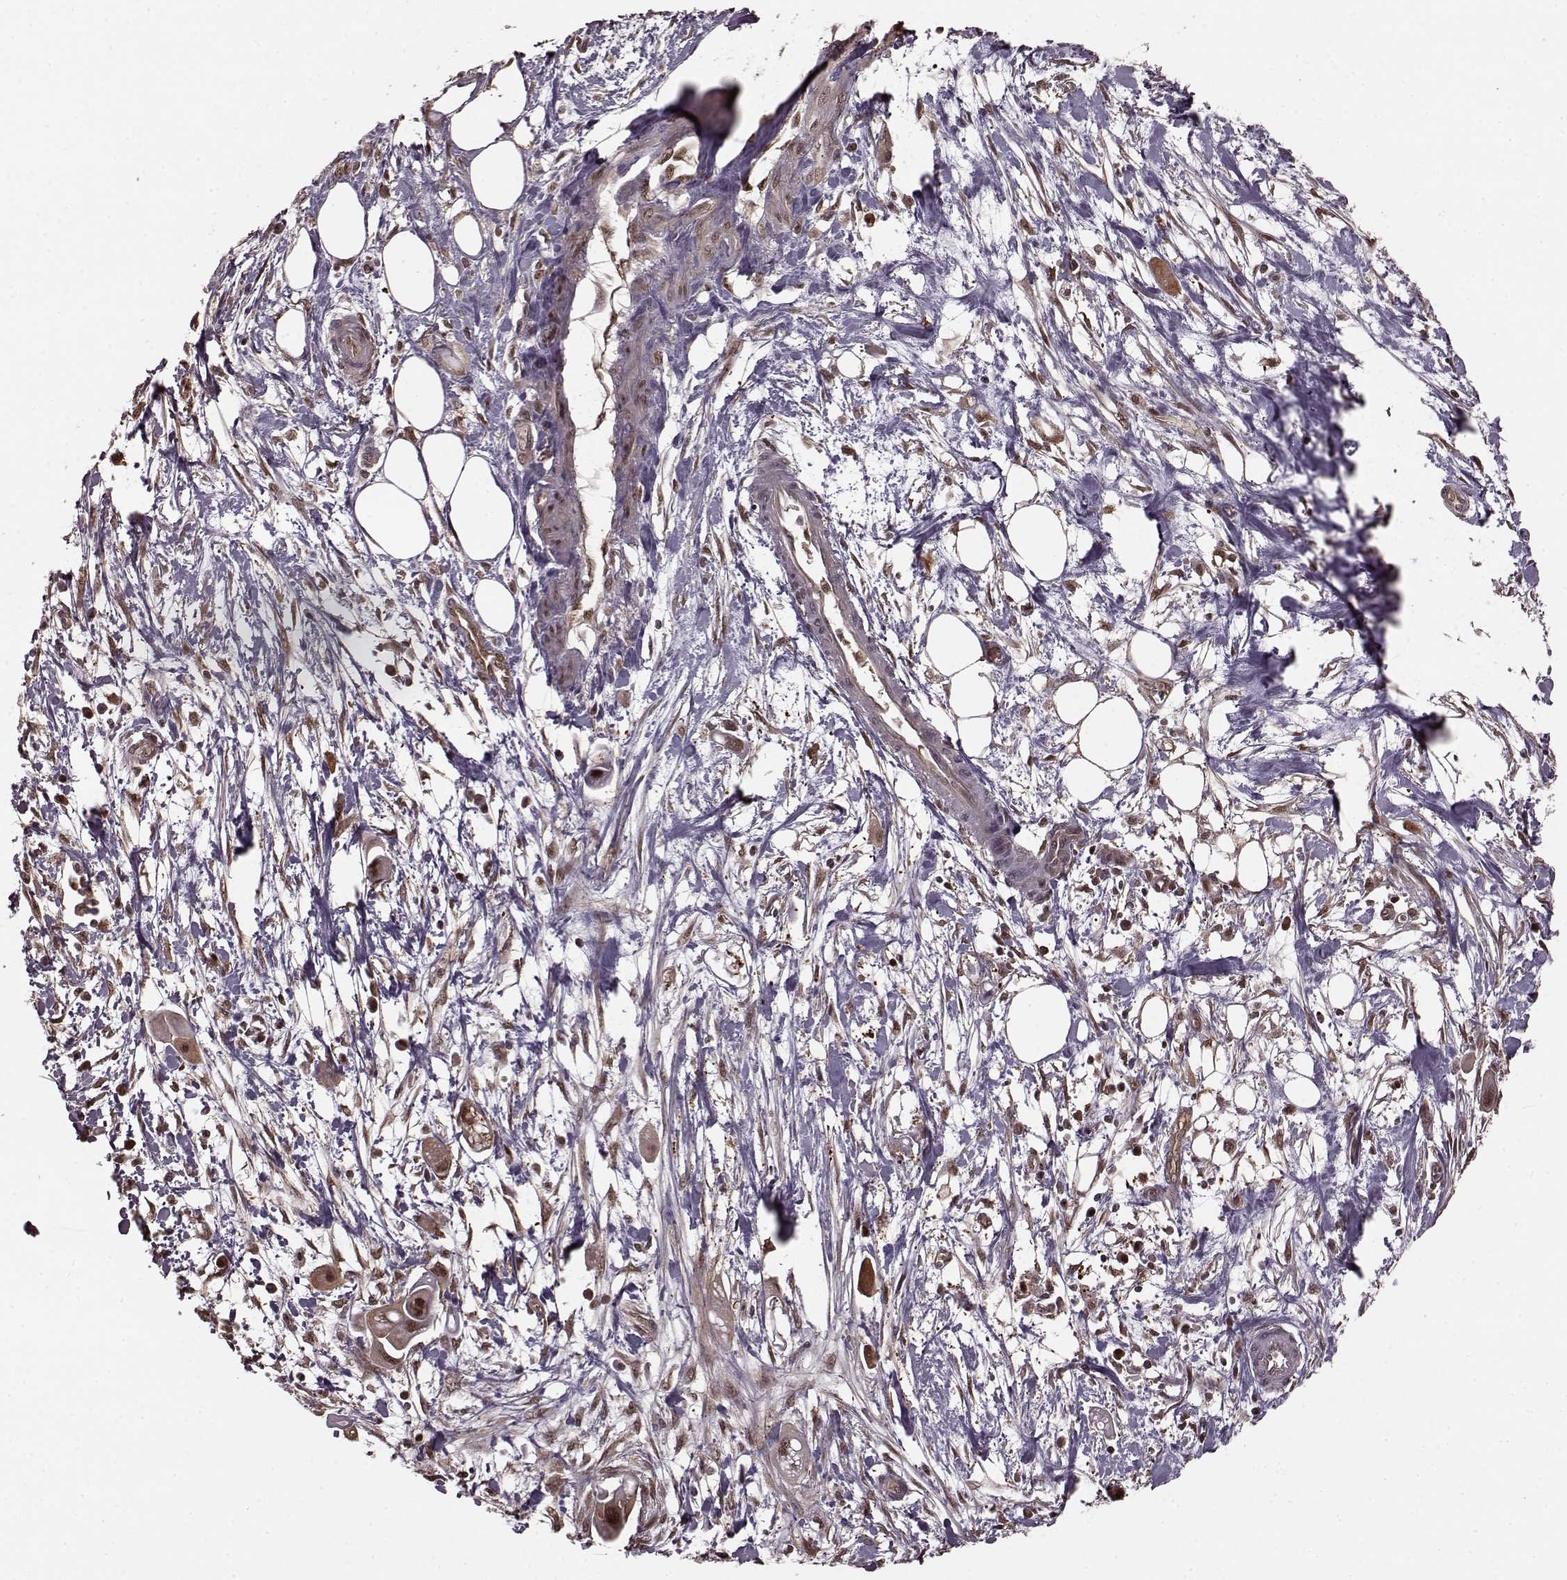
{"staining": {"intensity": "weak", "quantity": "25%-75%", "location": "nuclear"}, "tissue": "pancreatic cancer", "cell_type": "Tumor cells", "image_type": "cancer", "snomed": [{"axis": "morphology", "description": "Adenocarcinoma, NOS"}, {"axis": "topography", "description": "Pancreas"}], "caption": "Immunohistochemistry (IHC) photomicrograph of human pancreatic cancer (adenocarcinoma) stained for a protein (brown), which exhibits low levels of weak nuclear expression in about 25%-75% of tumor cells.", "gene": "GSS", "patient": {"sex": "male", "age": 50}}